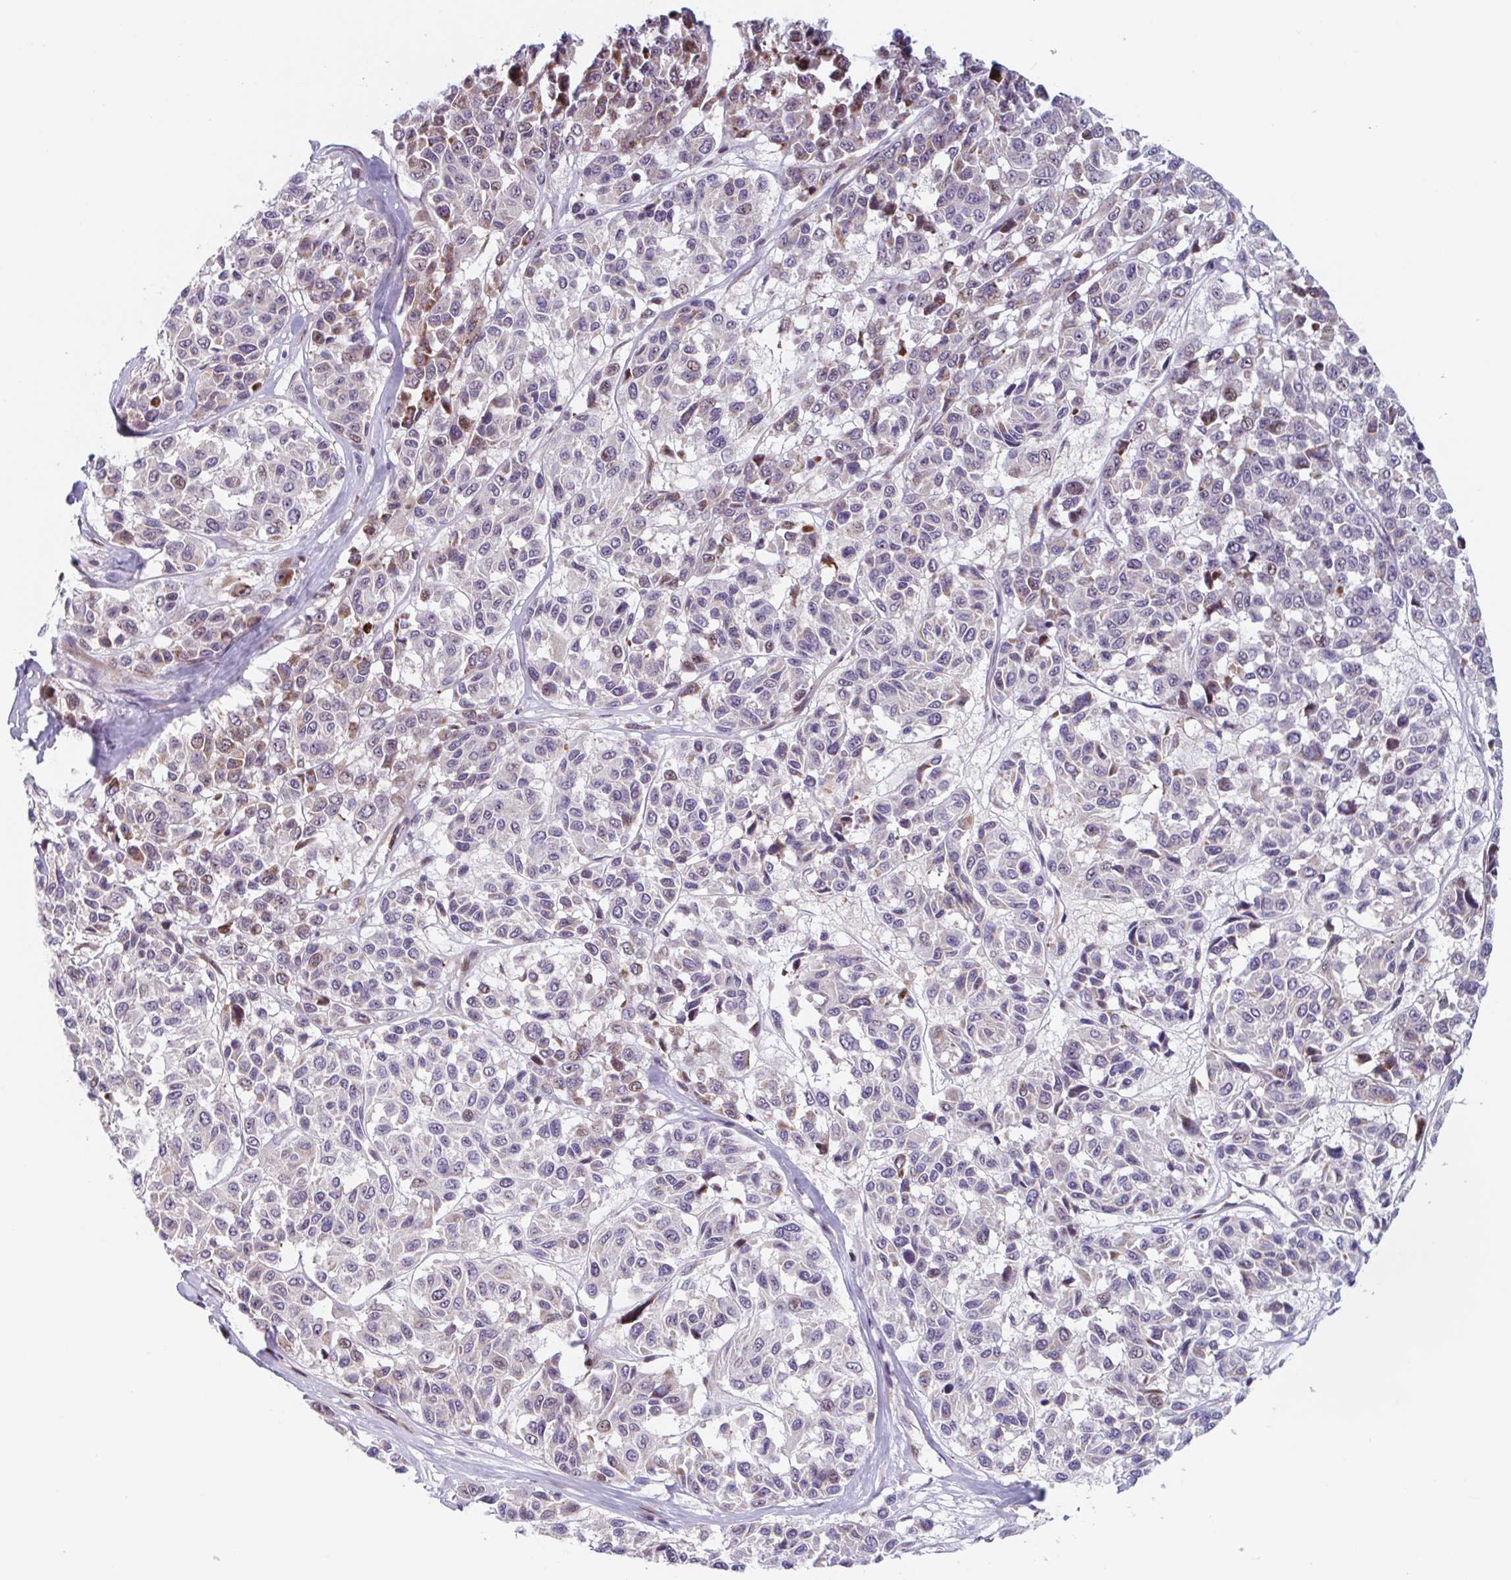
{"staining": {"intensity": "moderate", "quantity": "<25%", "location": "nuclear"}, "tissue": "melanoma", "cell_type": "Tumor cells", "image_type": "cancer", "snomed": [{"axis": "morphology", "description": "Malignant melanoma, NOS"}, {"axis": "topography", "description": "Skin"}], "caption": "Malignant melanoma stained for a protein reveals moderate nuclear positivity in tumor cells. Ihc stains the protein in brown and the nuclei are stained blue.", "gene": "DUXA", "patient": {"sex": "female", "age": 66}}